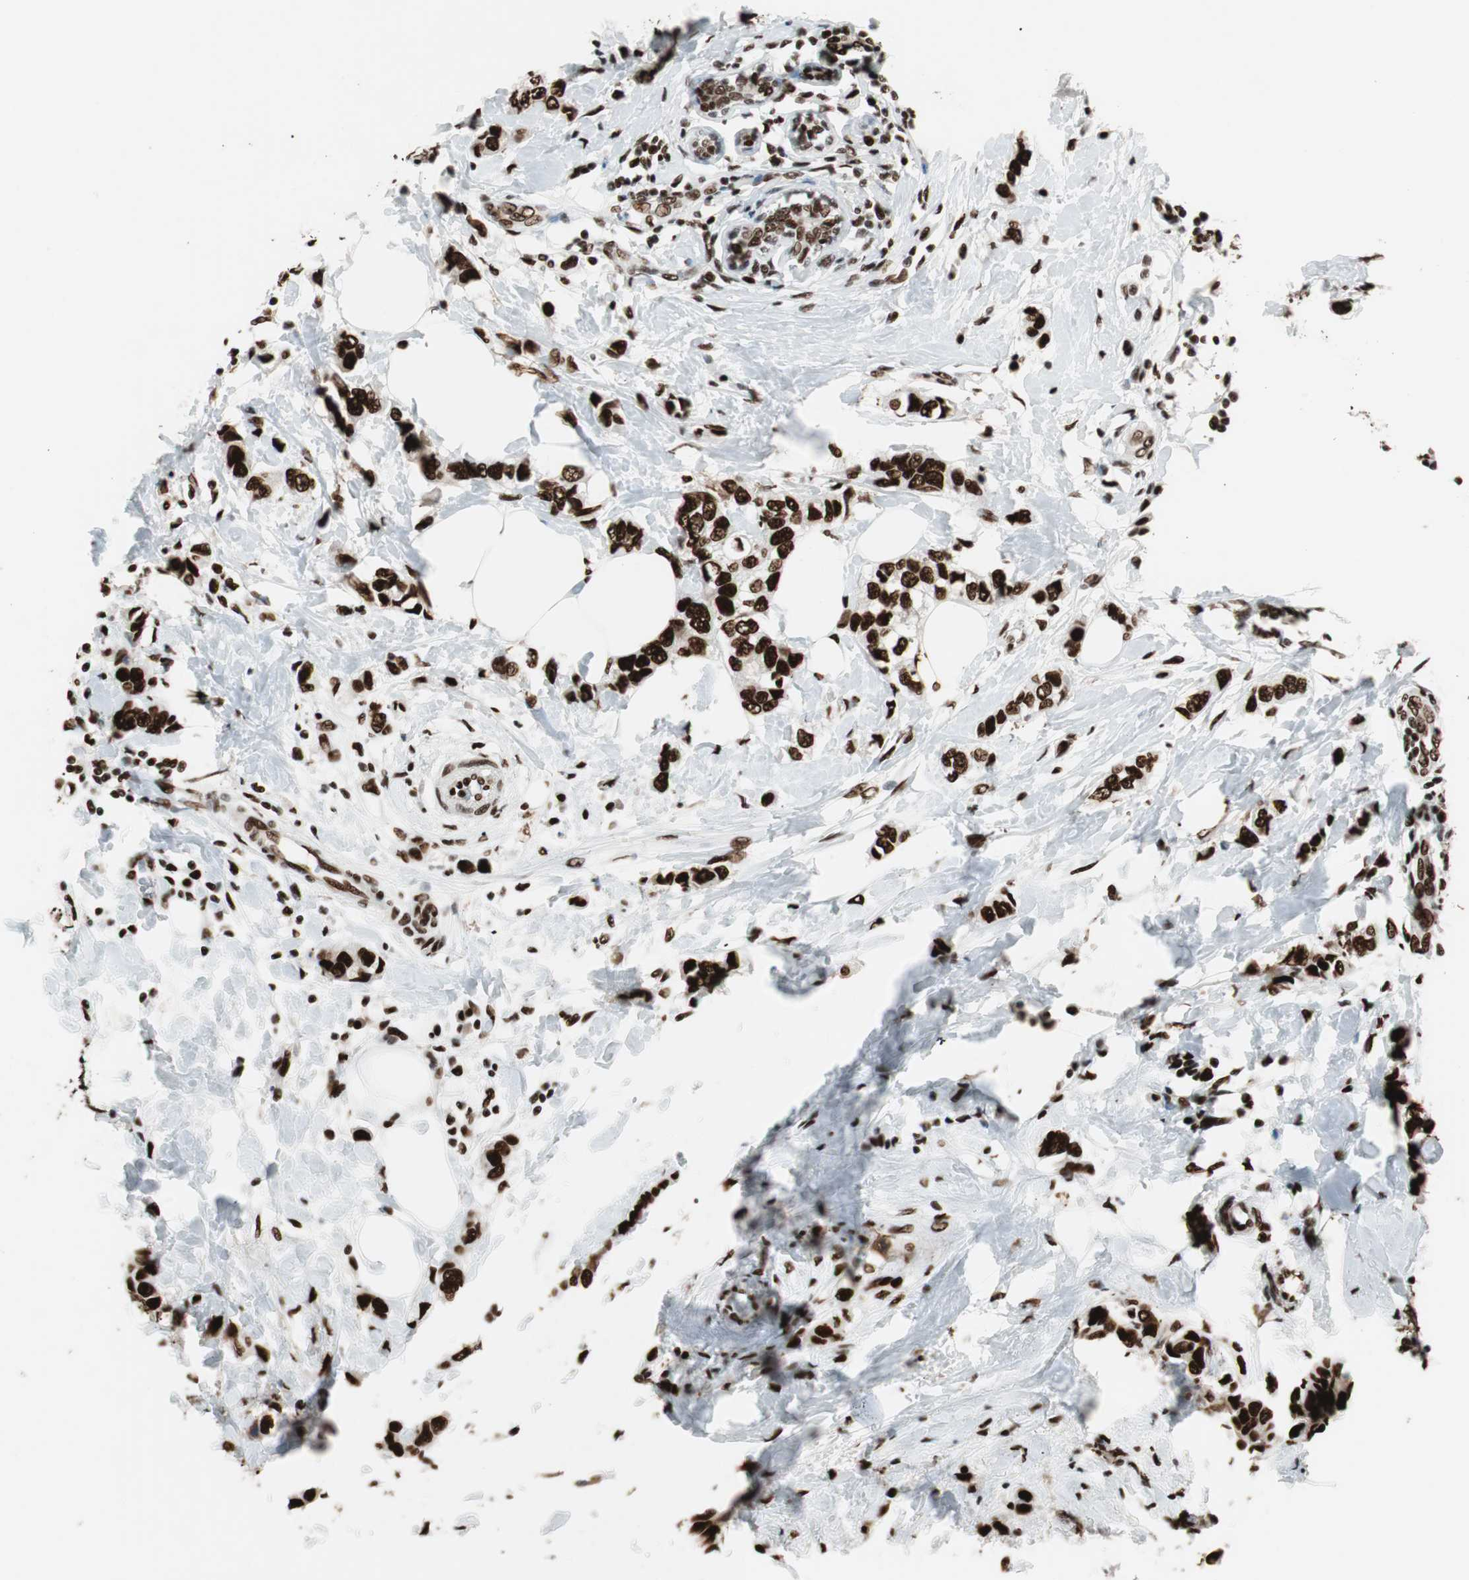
{"staining": {"intensity": "strong", "quantity": ">75%", "location": "nuclear"}, "tissue": "breast cancer", "cell_type": "Tumor cells", "image_type": "cancer", "snomed": [{"axis": "morphology", "description": "Duct carcinoma"}, {"axis": "topography", "description": "Breast"}], "caption": "Breast cancer stained for a protein (brown) reveals strong nuclear positive staining in approximately >75% of tumor cells.", "gene": "PSME3", "patient": {"sex": "female", "age": 50}}